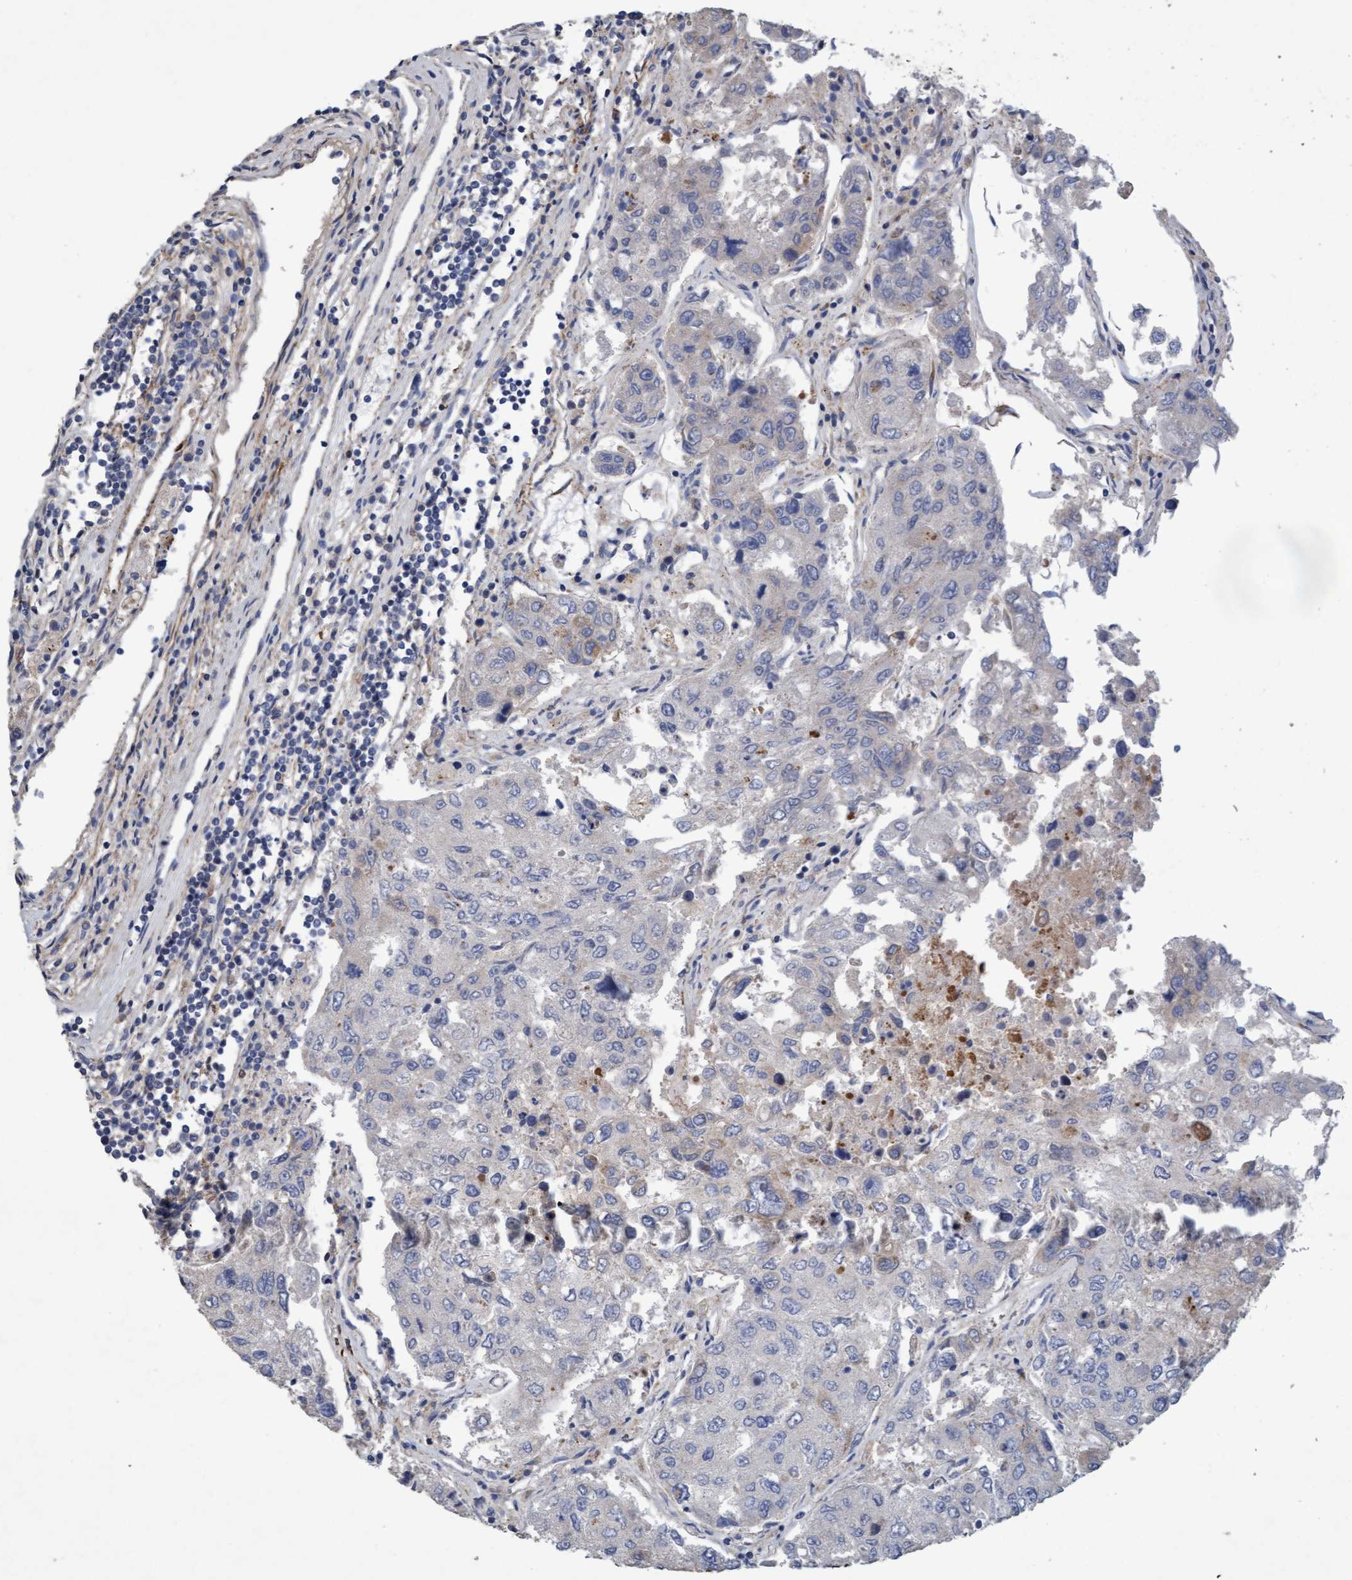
{"staining": {"intensity": "negative", "quantity": "none", "location": "none"}, "tissue": "urothelial cancer", "cell_type": "Tumor cells", "image_type": "cancer", "snomed": [{"axis": "morphology", "description": "Urothelial carcinoma, High grade"}, {"axis": "topography", "description": "Lymph node"}, {"axis": "topography", "description": "Urinary bladder"}], "caption": "DAB (3,3'-diaminobenzidine) immunohistochemical staining of urothelial cancer displays no significant expression in tumor cells.", "gene": "DDHD2", "patient": {"sex": "male", "age": 51}}